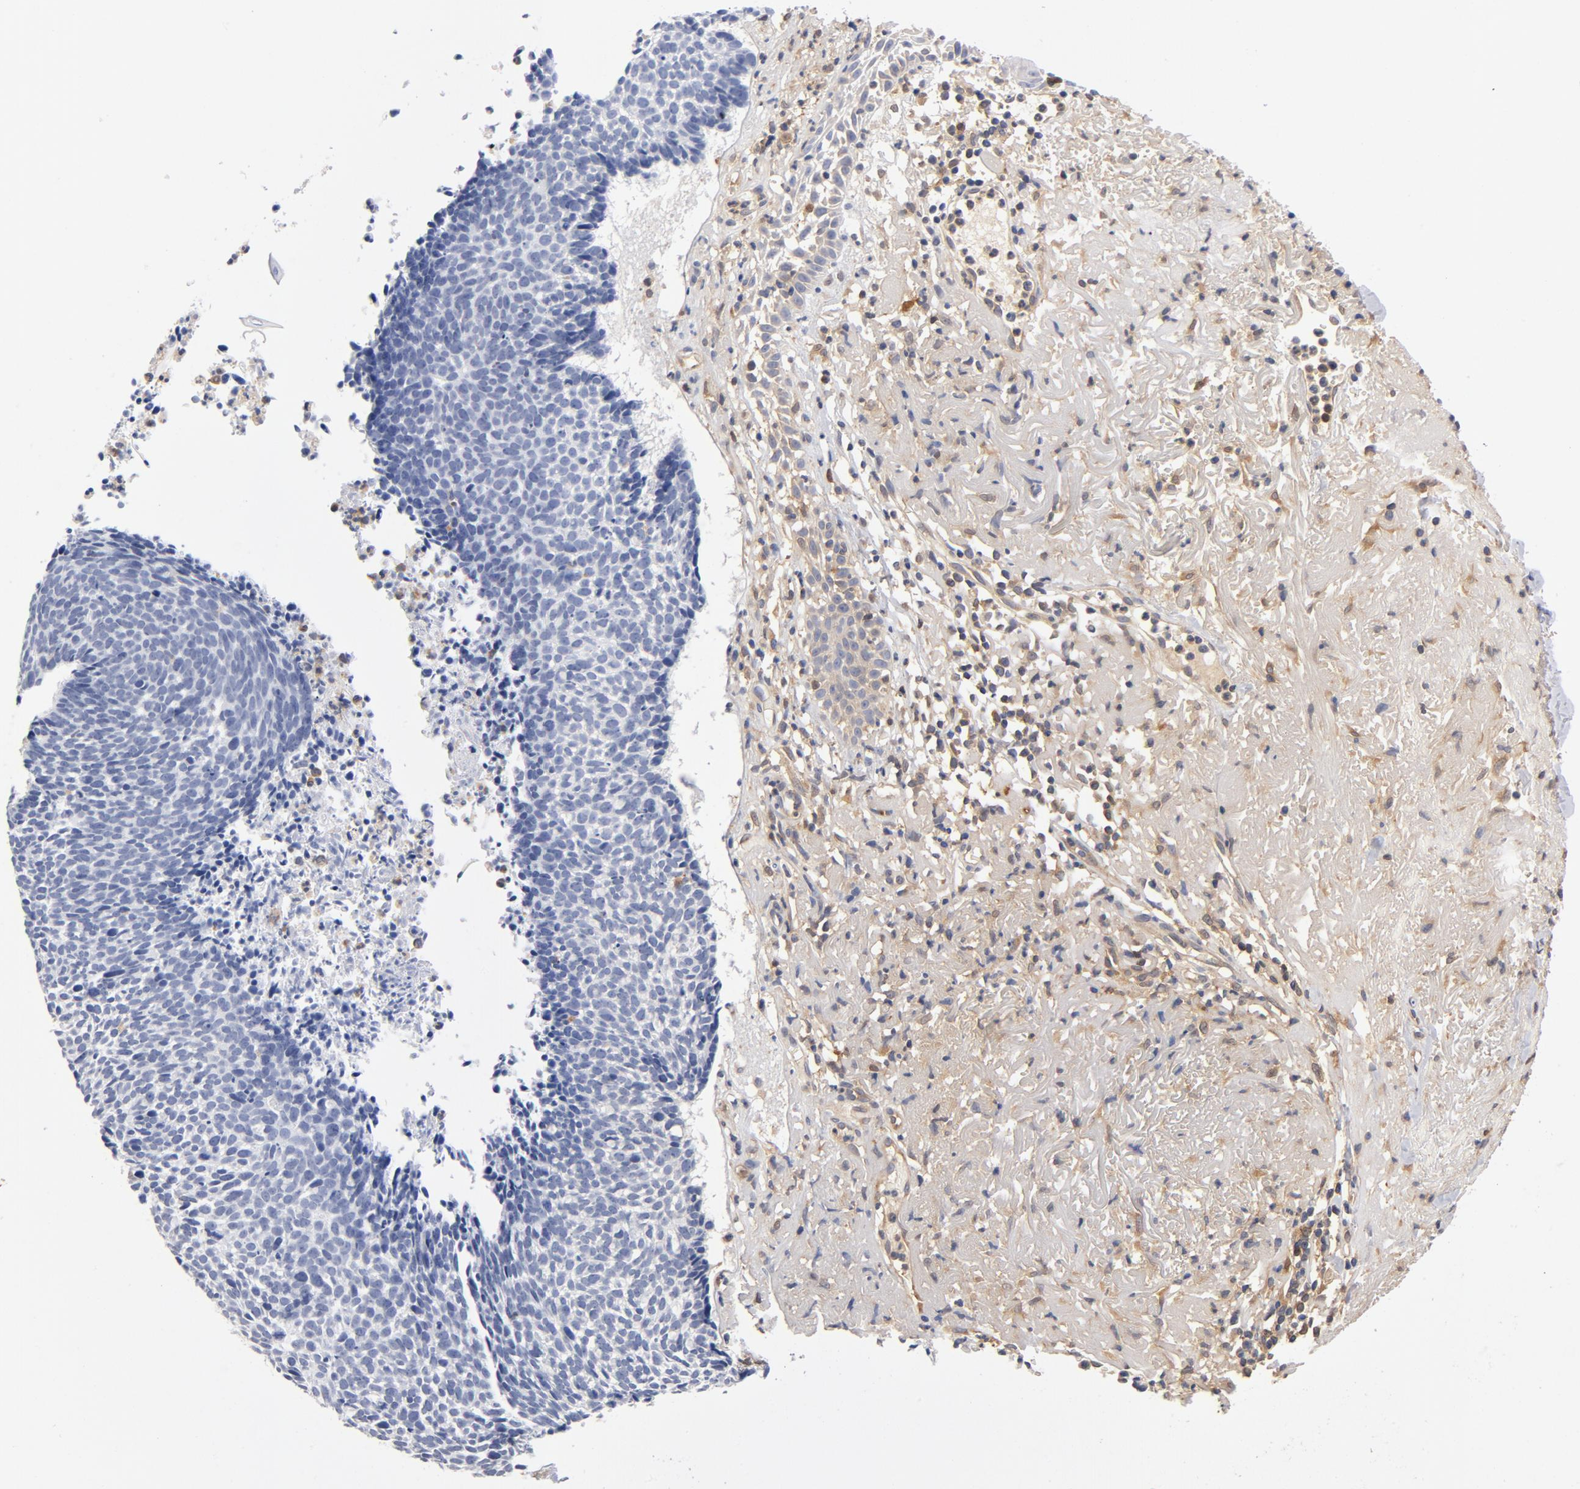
{"staining": {"intensity": "negative", "quantity": "none", "location": "none"}, "tissue": "skin cancer", "cell_type": "Tumor cells", "image_type": "cancer", "snomed": [{"axis": "morphology", "description": "Basal cell carcinoma"}, {"axis": "topography", "description": "Skin"}], "caption": "Immunohistochemistry (IHC) of skin basal cell carcinoma demonstrates no expression in tumor cells.", "gene": "ASMTL", "patient": {"sex": "female", "age": 87}}